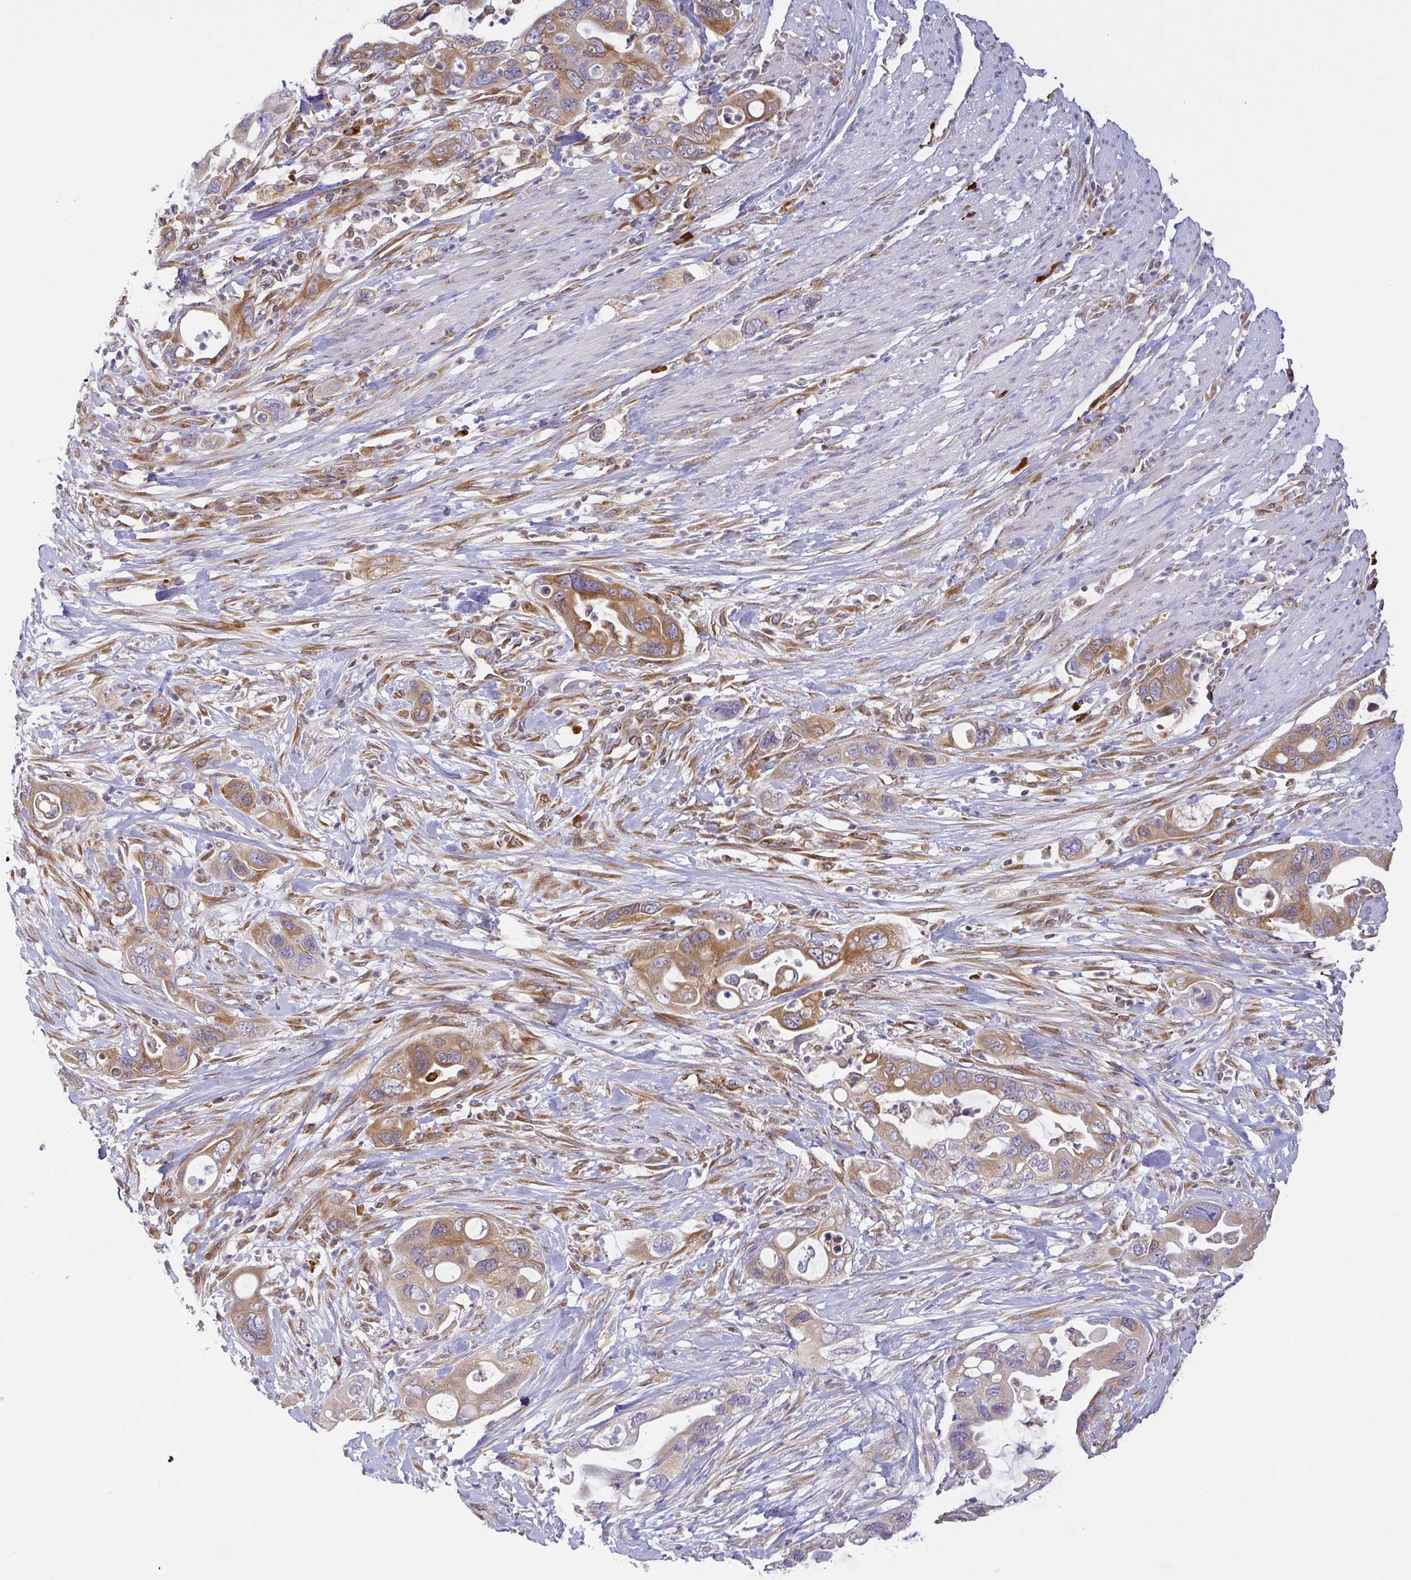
{"staining": {"intensity": "moderate", "quantity": "25%-75%", "location": "cytoplasmic/membranous"}, "tissue": "pancreatic cancer", "cell_type": "Tumor cells", "image_type": "cancer", "snomed": [{"axis": "morphology", "description": "Adenocarcinoma, NOS"}, {"axis": "topography", "description": "Pancreas"}], "caption": "Moderate cytoplasmic/membranous positivity for a protein is identified in about 25%-75% of tumor cells of adenocarcinoma (pancreatic) using immunohistochemistry (IHC).", "gene": "DERL2", "patient": {"sex": "female", "age": 71}}